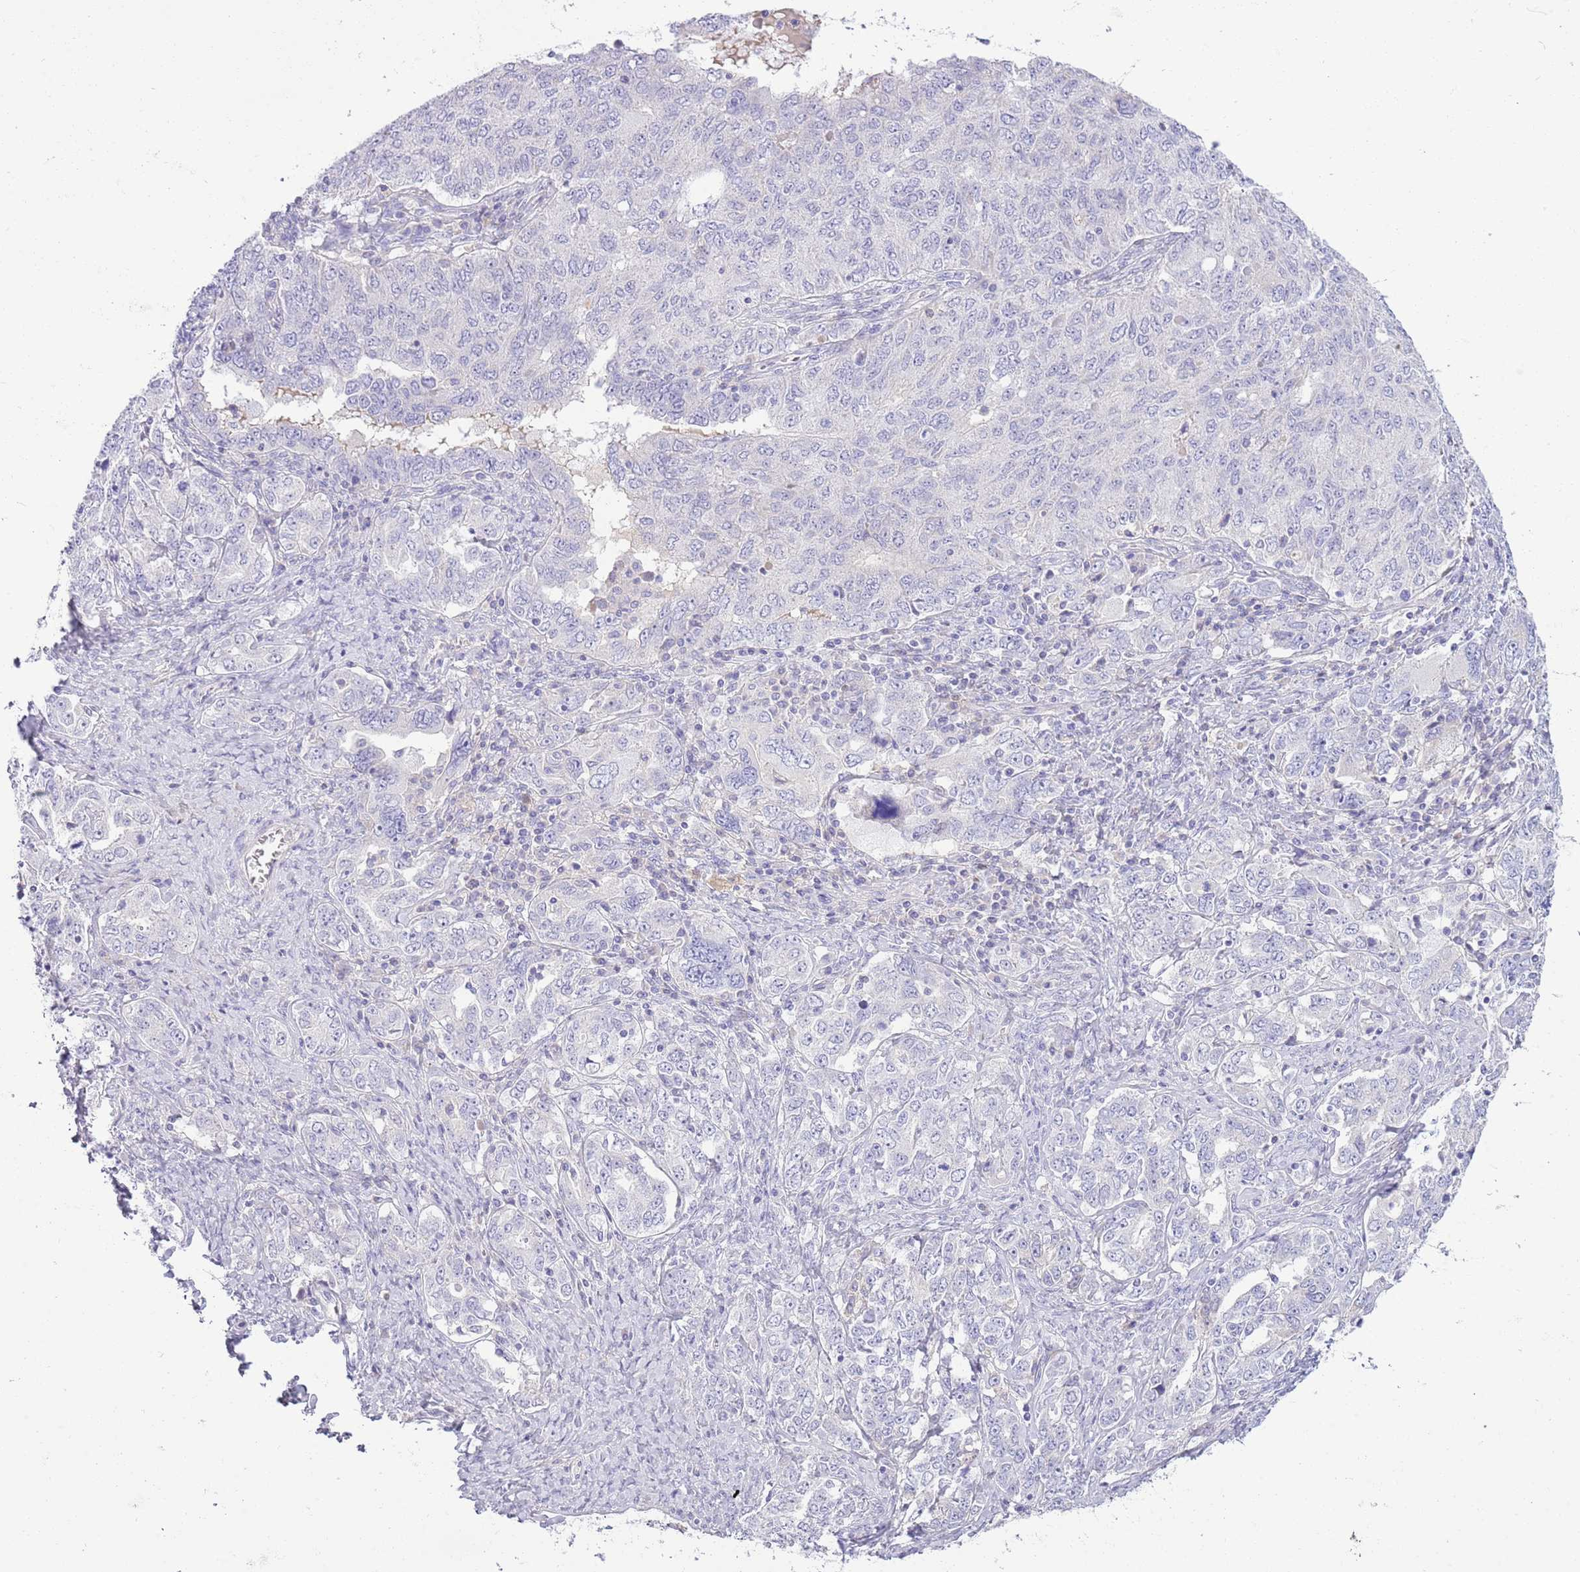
{"staining": {"intensity": "negative", "quantity": "none", "location": "none"}, "tissue": "ovarian cancer", "cell_type": "Tumor cells", "image_type": "cancer", "snomed": [{"axis": "morphology", "description": "Carcinoma, endometroid"}, {"axis": "topography", "description": "Ovary"}], "caption": "DAB (3,3'-diaminobenzidine) immunohistochemical staining of endometroid carcinoma (ovarian) exhibits no significant expression in tumor cells.", "gene": "TOX2", "patient": {"sex": "female", "age": 62}}